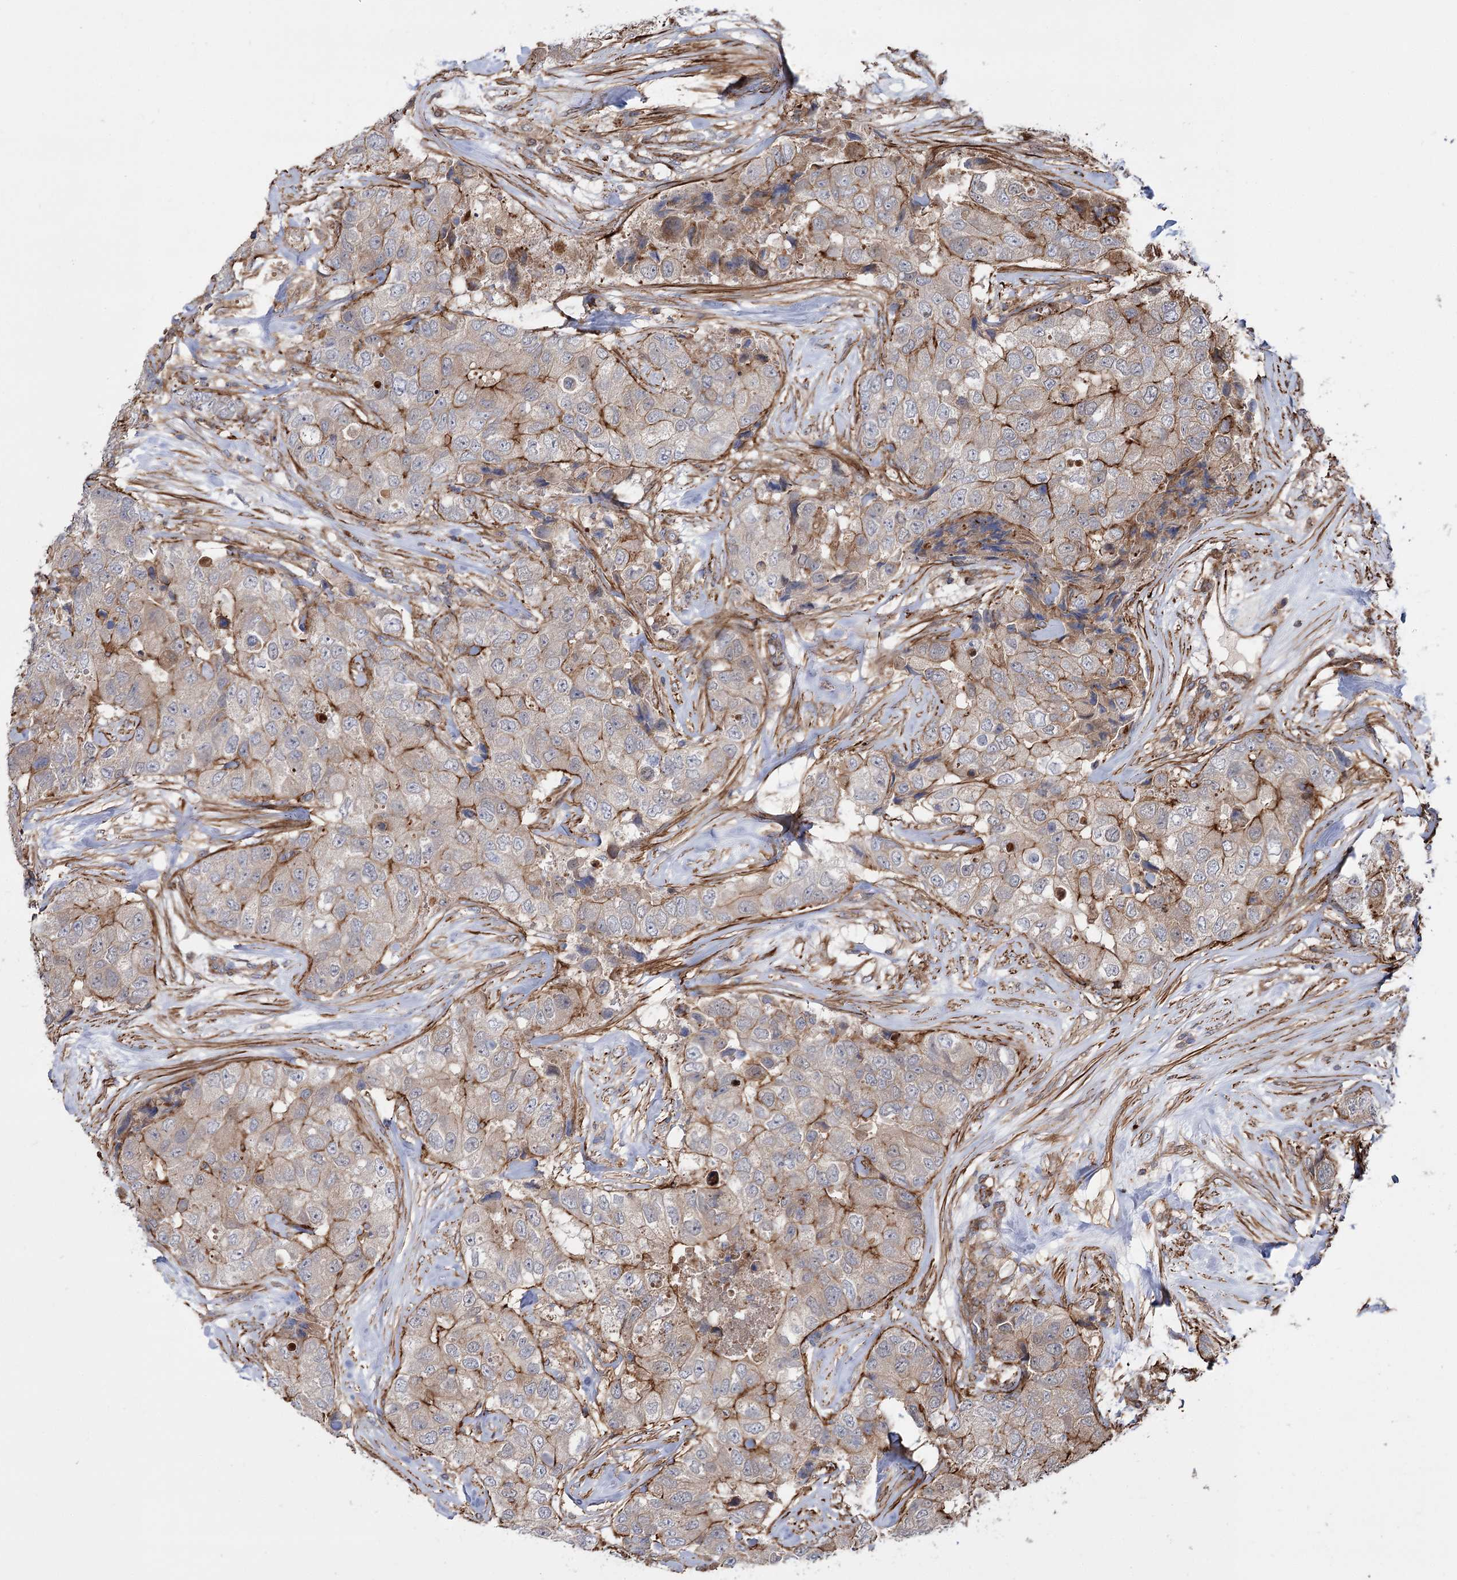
{"staining": {"intensity": "strong", "quantity": "<25%", "location": "cytoplasmic/membranous"}, "tissue": "breast cancer", "cell_type": "Tumor cells", "image_type": "cancer", "snomed": [{"axis": "morphology", "description": "Duct carcinoma"}, {"axis": "topography", "description": "Breast"}], "caption": "A brown stain labels strong cytoplasmic/membranous positivity of a protein in breast cancer tumor cells.", "gene": "DPP3", "patient": {"sex": "female", "age": 62}}